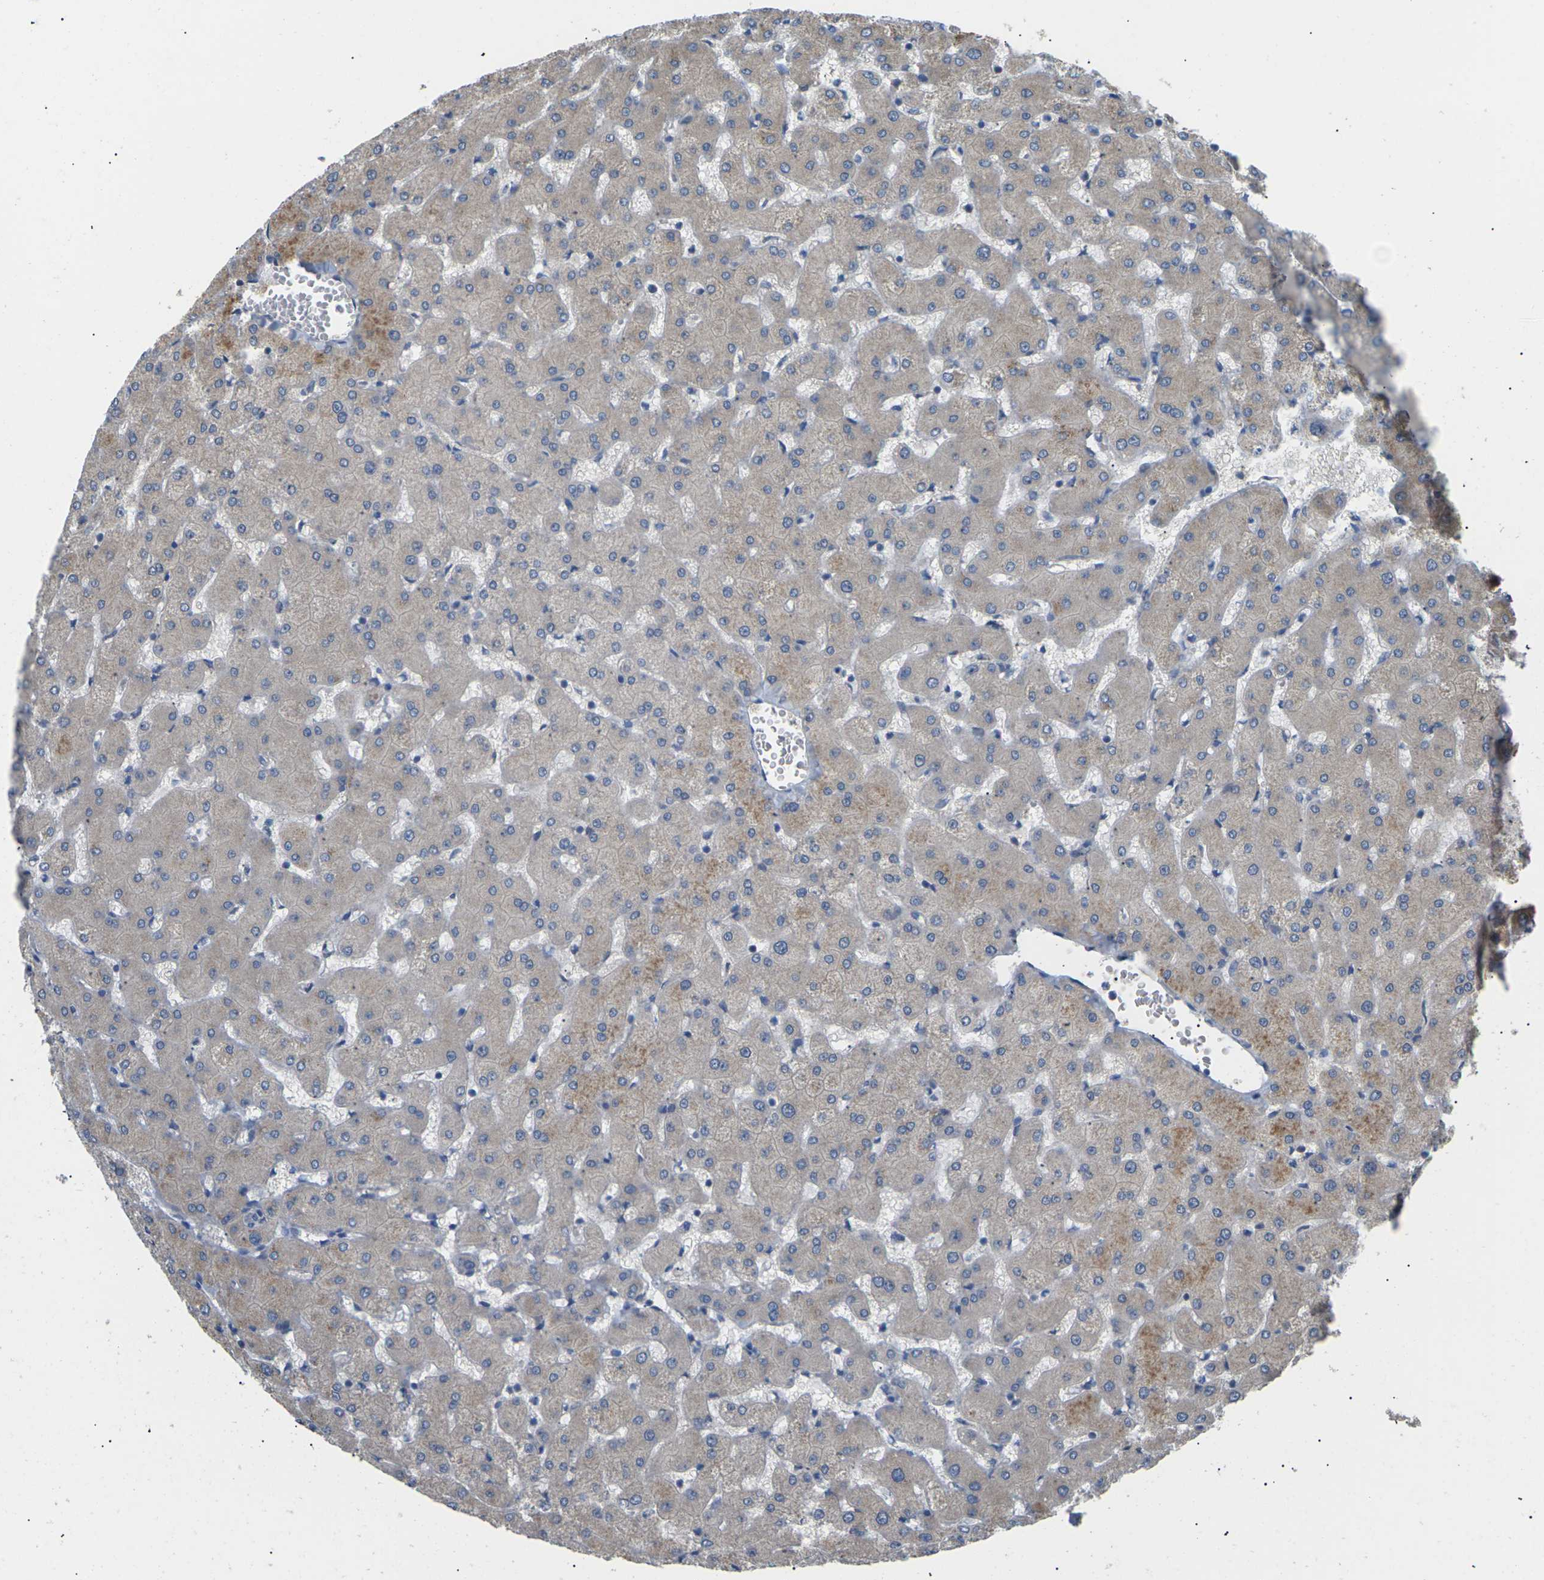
{"staining": {"intensity": "weak", "quantity": ">75%", "location": "cytoplasmic/membranous"}, "tissue": "liver", "cell_type": "Cholangiocytes", "image_type": "normal", "snomed": [{"axis": "morphology", "description": "Normal tissue, NOS"}, {"axis": "topography", "description": "Liver"}], "caption": "Immunohistochemistry (IHC) photomicrograph of normal human liver stained for a protein (brown), which shows low levels of weak cytoplasmic/membranous expression in approximately >75% of cholangiocytes.", "gene": "KLHDC8B", "patient": {"sex": "female", "age": 63}}